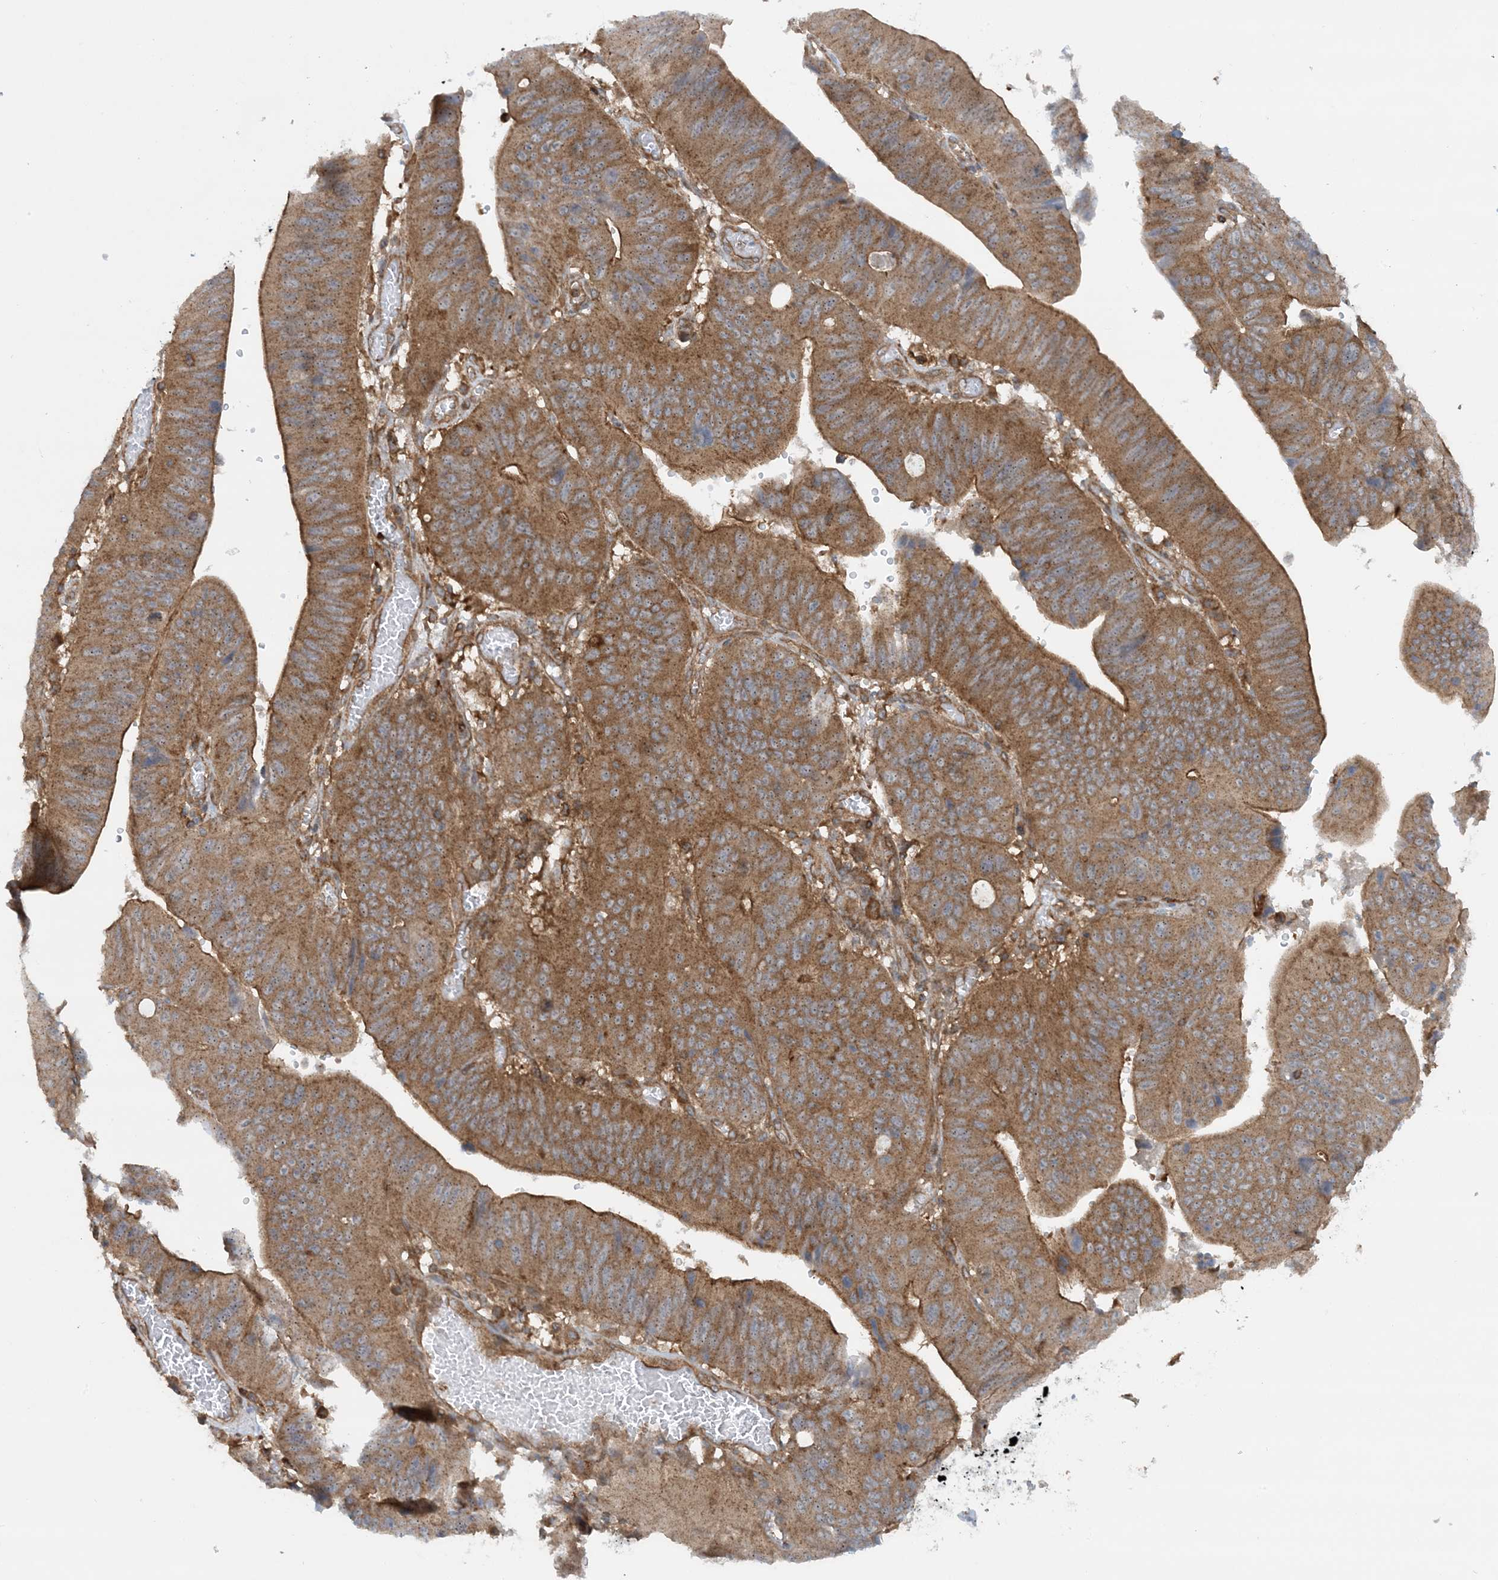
{"staining": {"intensity": "moderate", "quantity": ">75%", "location": "cytoplasmic/membranous"}, "tissue": "stomach cancer", "cell_type": "Tumor cells", "image_type": "cancer", "snomed": [{"axis": "morphology", "description": "Adenocarcinoma, NOS"}, {"axis": "topography", "description": "Stomach"}], "caption": "The photomicrograph displays immunohistochemical staining of adenocarcinoma (stomach). There is moderate cytoplasmic/membranous positivity is seen in about >75% of tumor cells. (Brightfield microscopy of DAB IHC at high magnification).", "gene": "STAM2", "patient": {"sex": "male", "age": 59}}